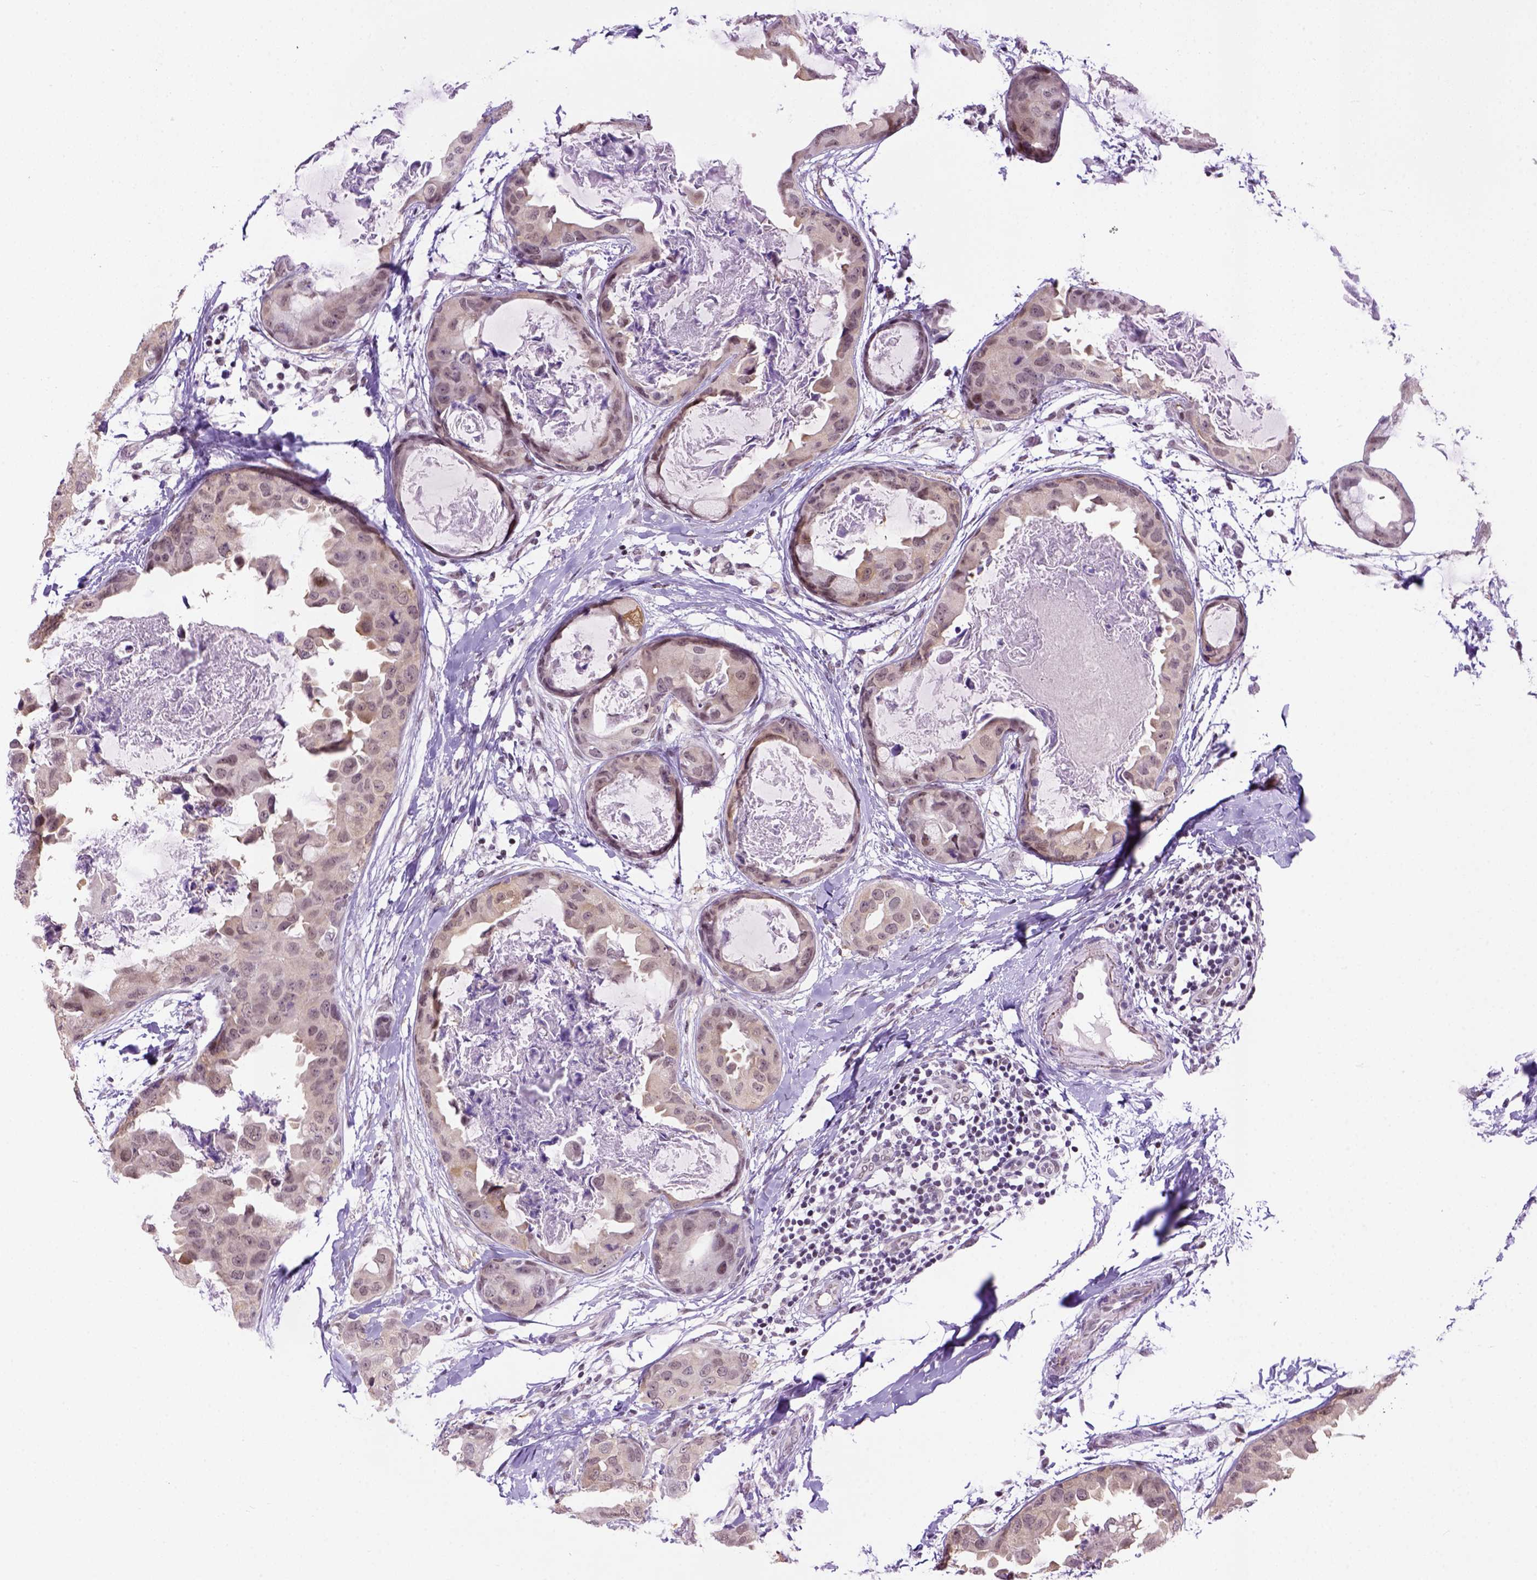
{"staining": {"intensity": "weak", "quantity": ">75%", "location": "cytoplasmic/membranous"}, "tissue": "breast cancer", "cell_type": "Tumor cells", "image_type": "cancer", "snomed": [{"axis": "morphology", "description": "Normal tissue, NOS"}, {"axis": "morphology", "description": "Duct carcinoma"}, {"axis": "topography", "description": "Breast"}], "caption": "This photomicrograph demonstrates immunohistochemistry (IHC) staining of intraductal carcinoma (breast), with low weak cytoplasmic/membranous expression in approximately >75% of tumor cells.", "gene": "TBPL1", "patient": {"sex": "female", "age": 40}}